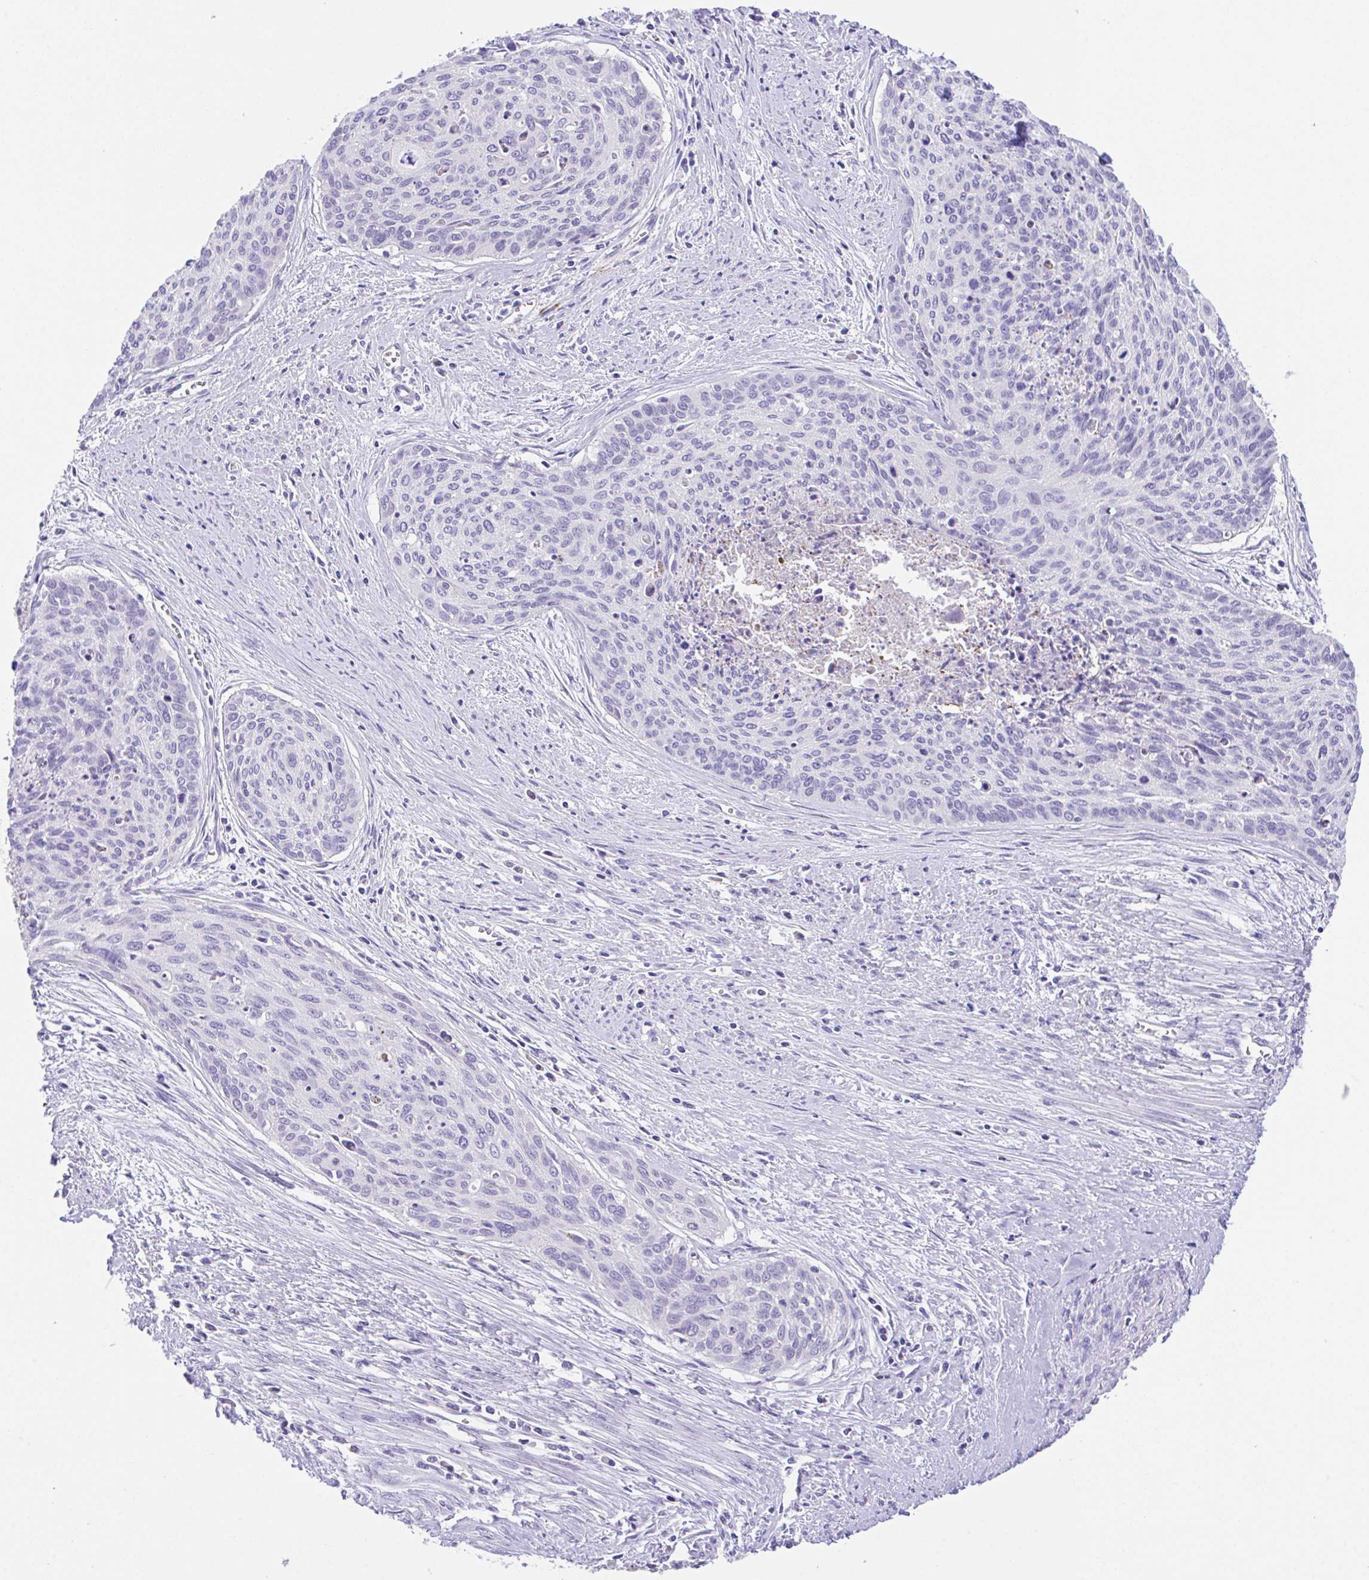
{"staining": {"intensity": "negative", "quantity": "none", "location": "none"}, "tissue": "cervical cancer", "cell_type": "Tumor cells", "image_type": "cancer", "snomed": [{"axis": "morphology", "description": "Squamous cell carcinoma, NOS"}, {"axis": "topography", "description": "Cervix"}], "caption": "This is an immunohistochemistry image of human cervical cancer (squamous cell carcinoma). There is no positivity in tumor cells.", "gene": "HACD4", "patient": {"sex": "female", "age": 55}}